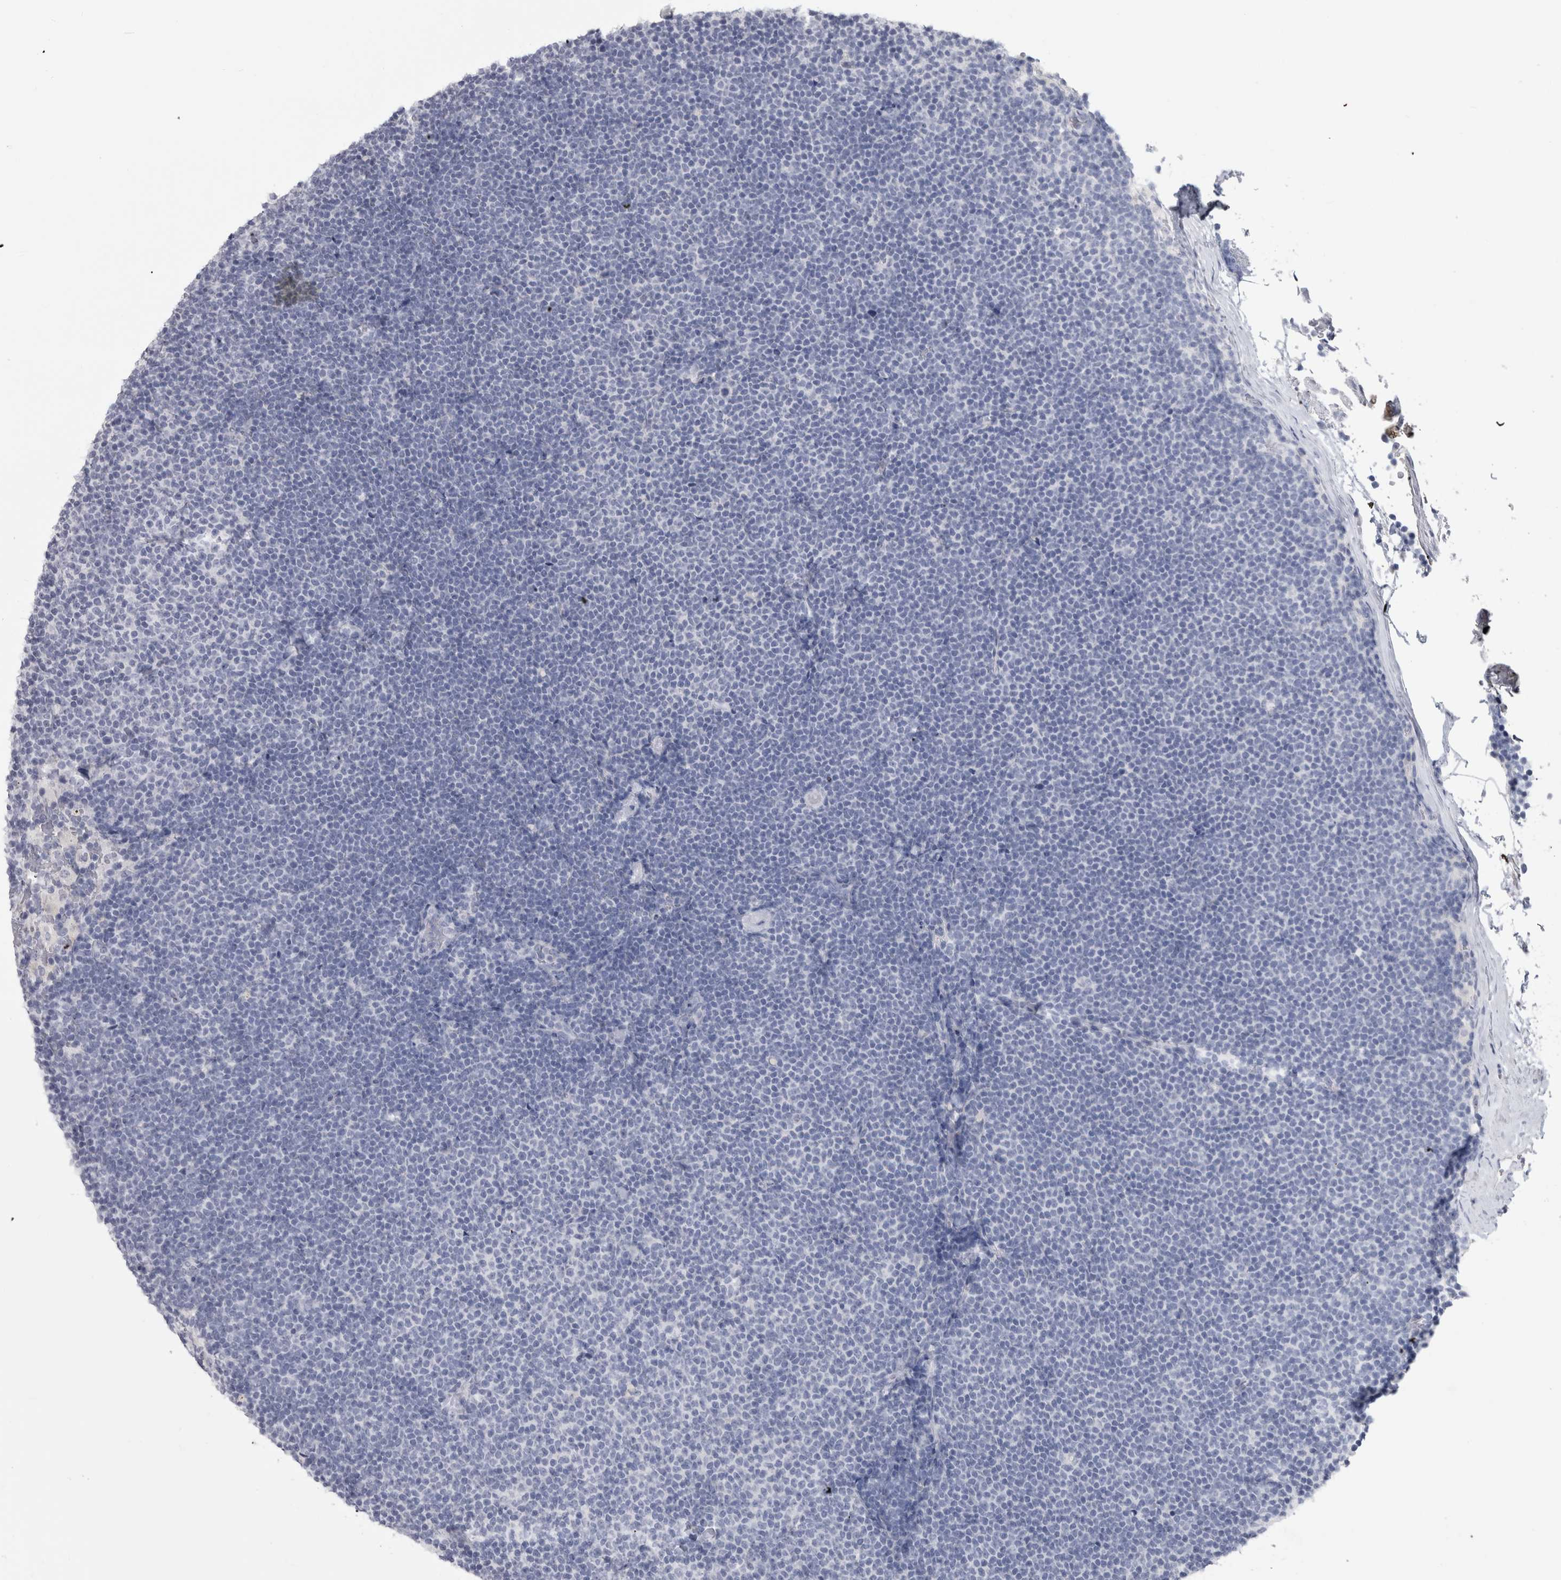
{"staining": {"intensity": "negative", "quantity": "none", "location": "none"}, "tissue": "lymphoma", "cell_type": "Tumor cells", "image_type": "cancer", "snomed": [{"axis": "morphology", "description": "Malignant lymphoma, non-Hodgkin's type, Low grade"}, {"axis": "topography", "description": "Lymph node"}], "caption": "This is an IHC image of human lymphoma. There is no positivity in tumor cells.", "gene": "PTH", "patient": {"sex": "female", "age": 53}}